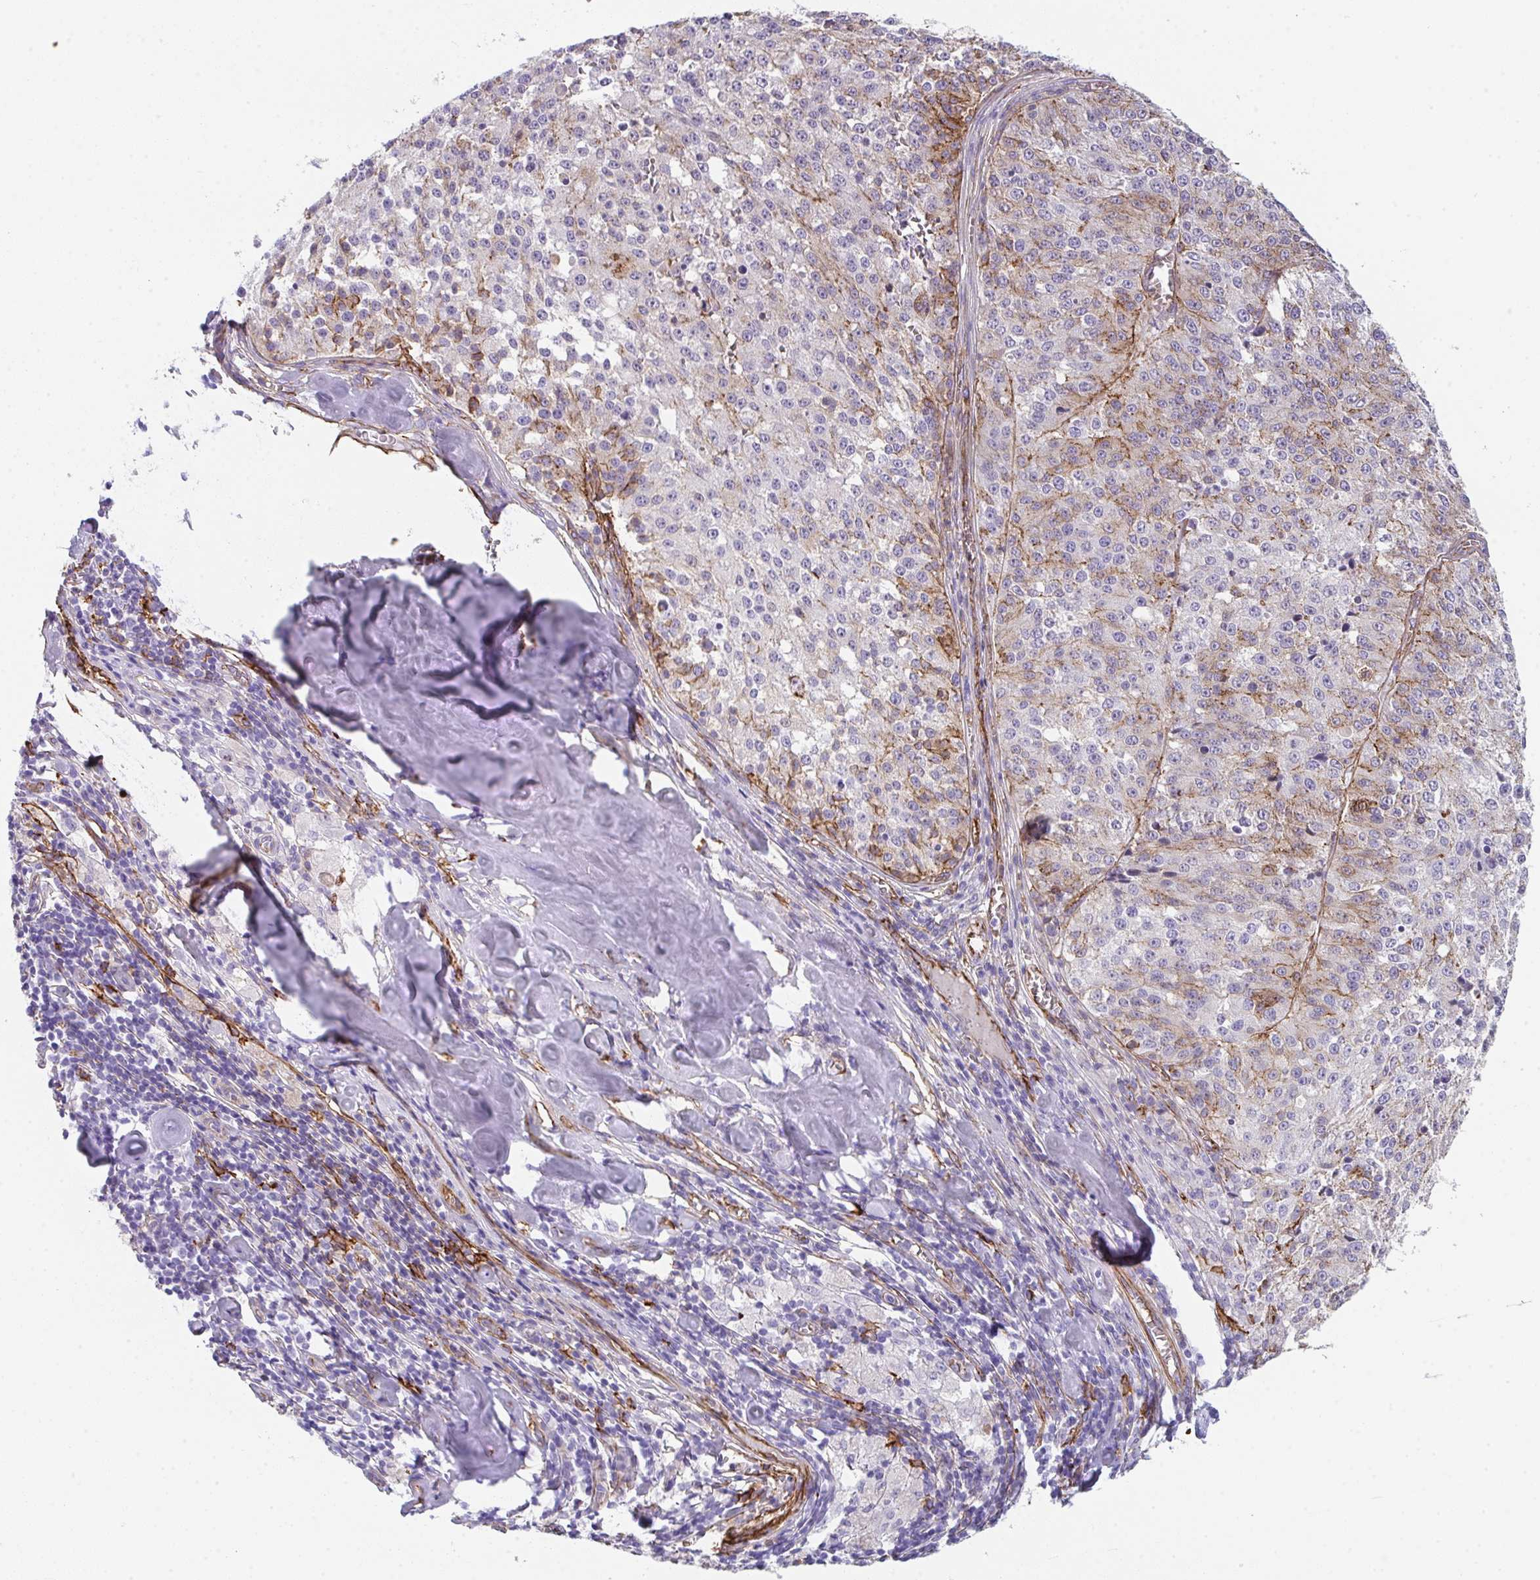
{"staining": {"intensity": "moderate", "quantity": "<25%", "location": "cytoplasmic/membranous"}, "tissue": "melanoma", "cell_type": "Tumor cells", "image_type": "cancer", "snomed": [{"axis": "morphology", "description": "Malignant melanoma, Metastatic site"}, {"axis": "topography", "description": "Lymph node"}], "caption": "This photomicrograph reveals immunohistochemistry (IHC) staining of human malignant melanoma (metastatic site), with low moderate cytoplasmic/membranous staining in approximately <25% of tumor cells.", "gene": "DBN1", "patient": {"sex": "female", "age": 64}}